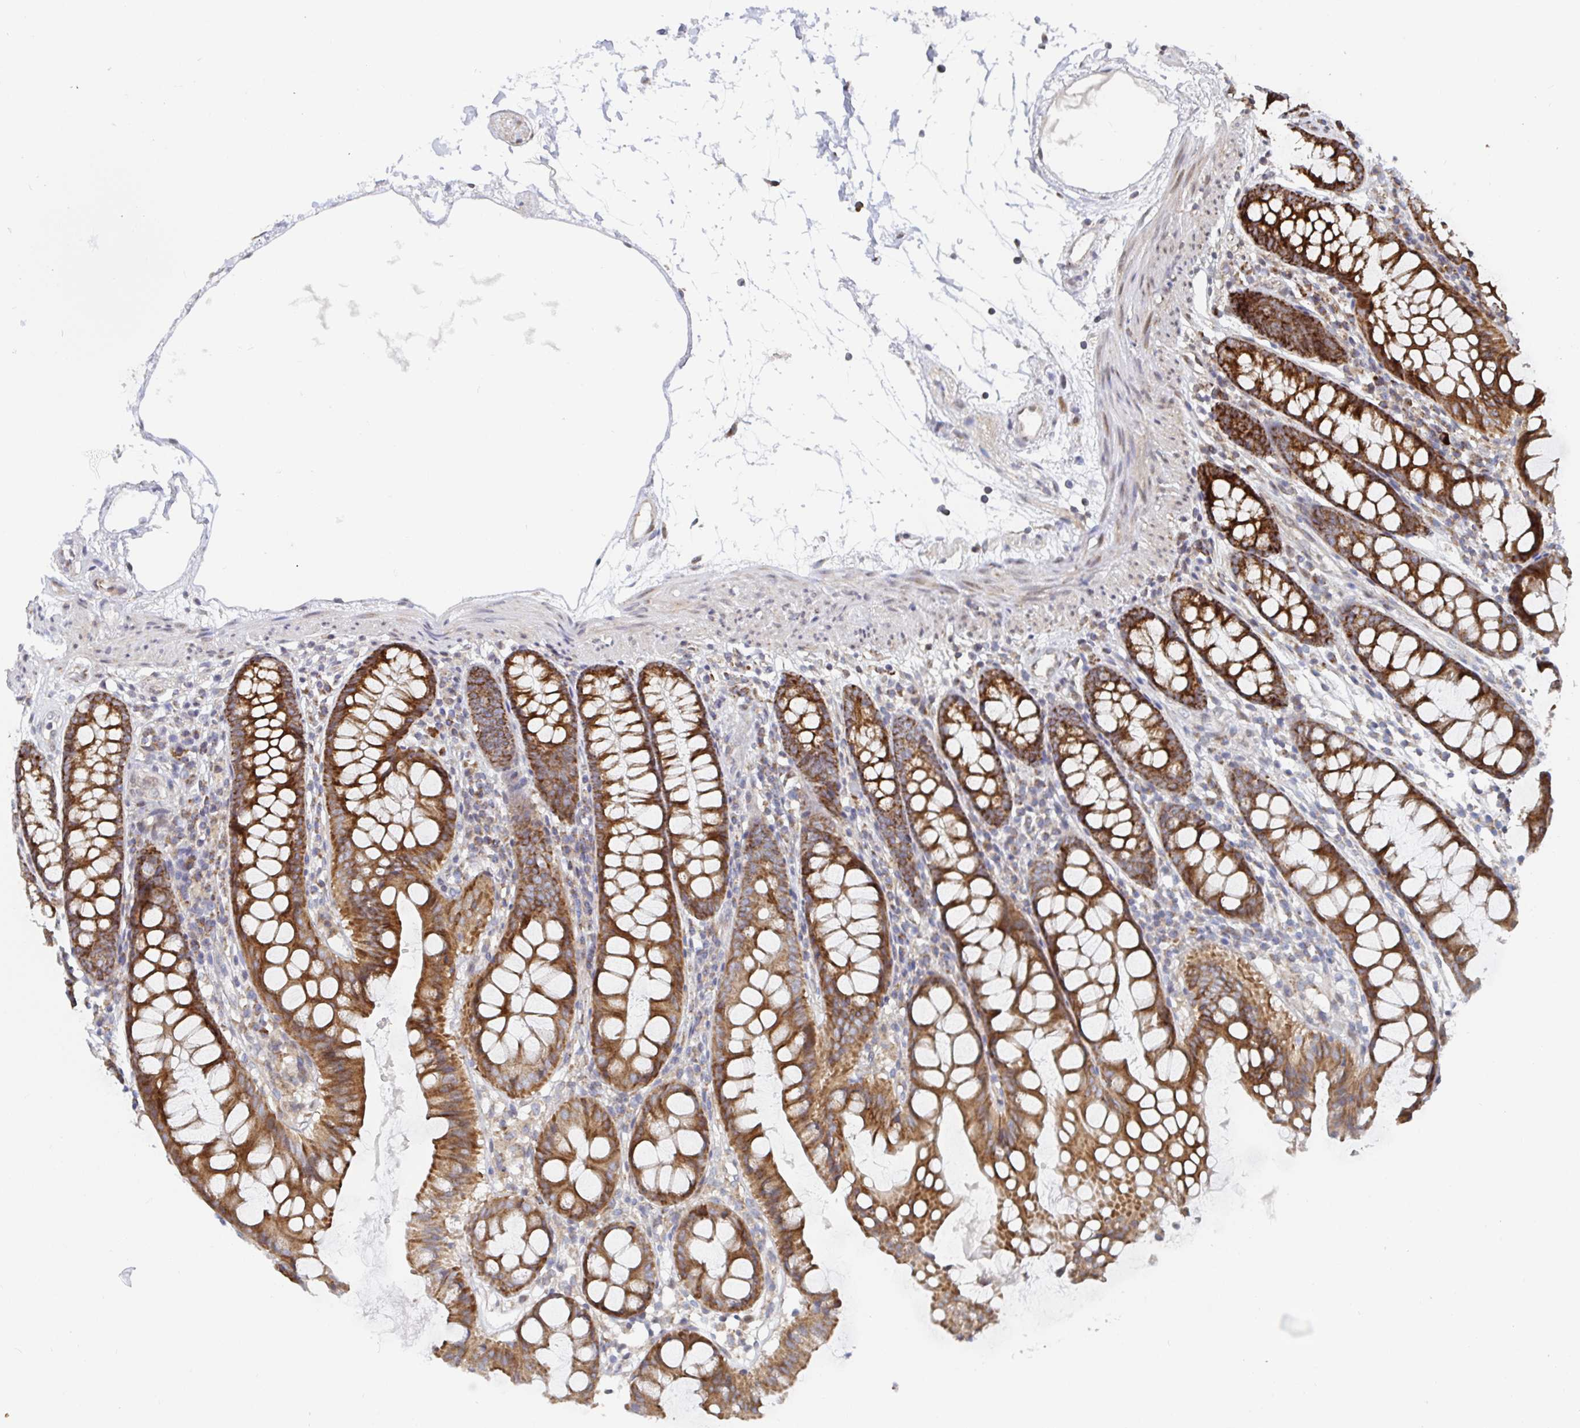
{"staining": {"intensity": "moderate", "quantity": ">75%", "location": "cytoplasmic/membranous"}, "tissue": "colon", "cell_type": "Endothelial cells", "image_type": "normal", "snomed": [{"axis": "morphology", "description": "Normal tissue, NOS"}, {"axis": "topography", "description": "Colon"}], "caption": "There is medium levels of moderate cytoplasmic/membranous staining in endothelial cells of unremarkable colon, as demonstrated by immunohistochemical staining (brown color).", "gene": "STARD8", "patient": {"sex": "female", "age": 84}}